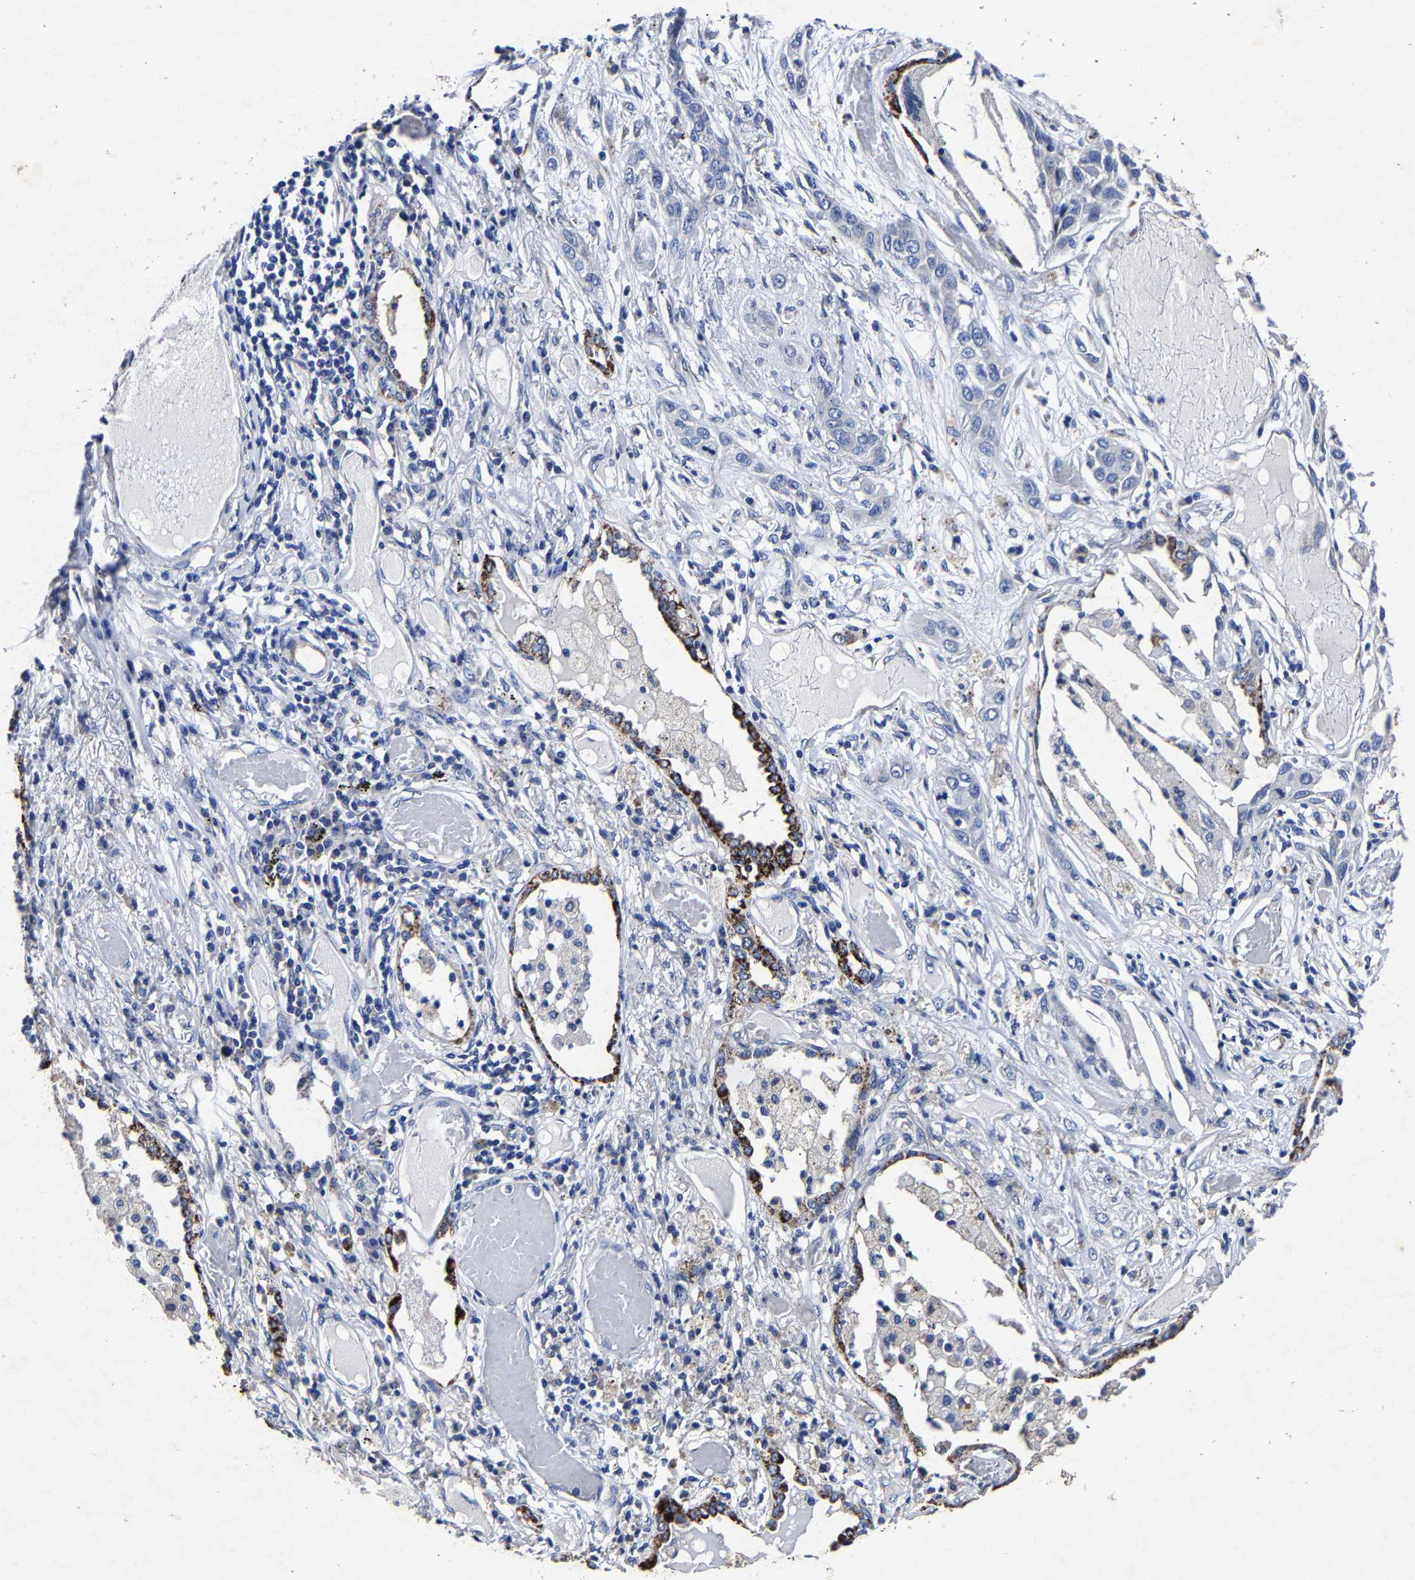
{"staining": {"intensity": "negative", "quantity": "none", "location": "none"}, "tissue": "lung cancer", "cell_type": "Tumor cells", "image_type": "cancer", "snomed": [{"axis": "morphology", "description": "Squamous cell carcinoma, NOS"}, {"axis": "topography", "description": "Lung"}], "caption": "The image reveals no significant staining in tumor cells of lung squamous cell carcinoma.", "gene": "AASS", "patient": {"sex": "male", "age": 71}}